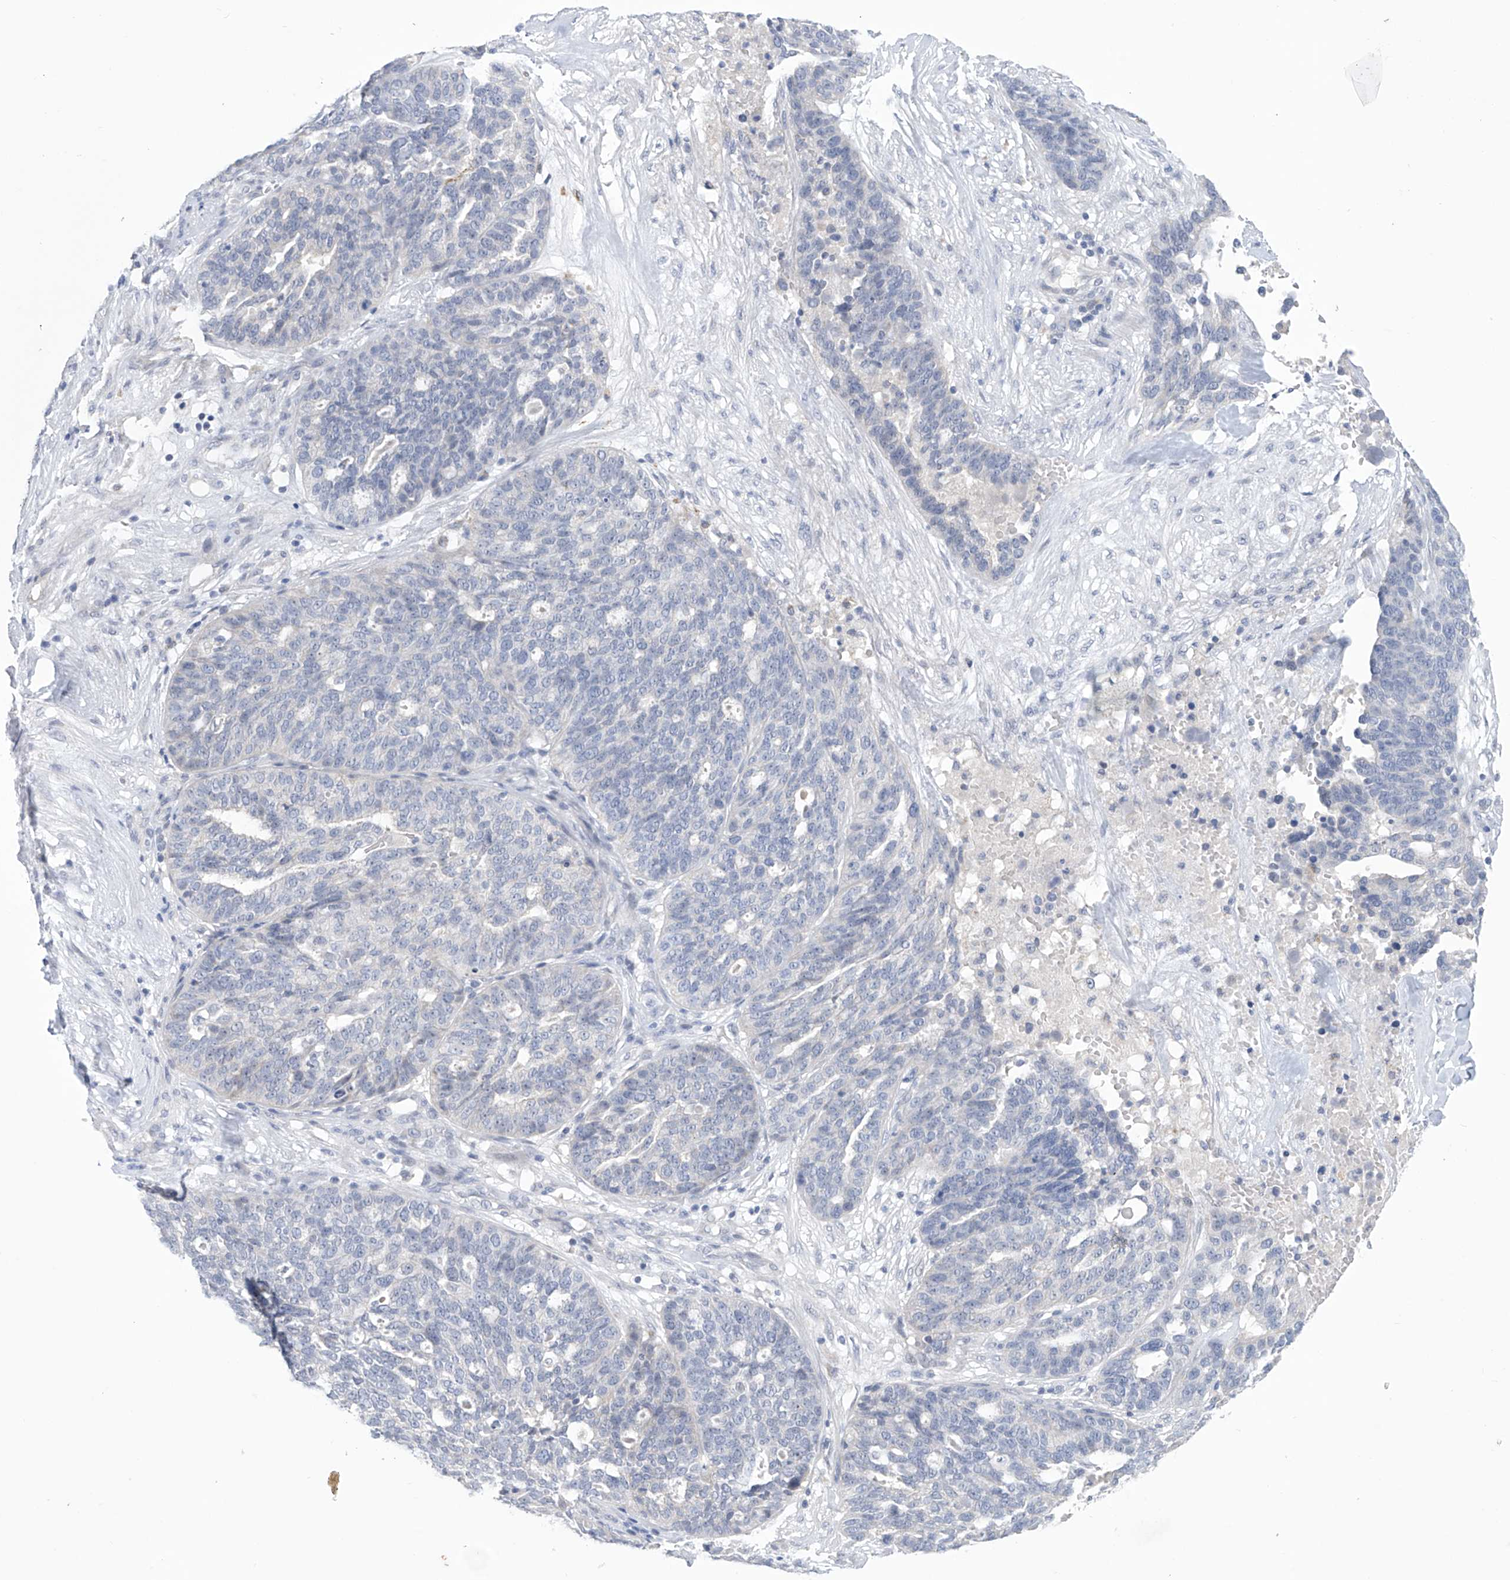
{"staining": {"intensity": "negative", "quantity": "none", "location": "none"}, "tissue": "ovarian cancer", "cell_type": "Tumor cells", "image_type": "cancer", "snomed": [{"axis": "morphology", "description": "Cystadenocarcinoma, serous, NOS"}, {"axis": "topography", "description": "Ovary"}], "caption": "Micrograph shows no significant protein expression in tumor cells of ovarian cancer.", "gene": "IBA57", "patient": {"sex": "female", "age": 59}}